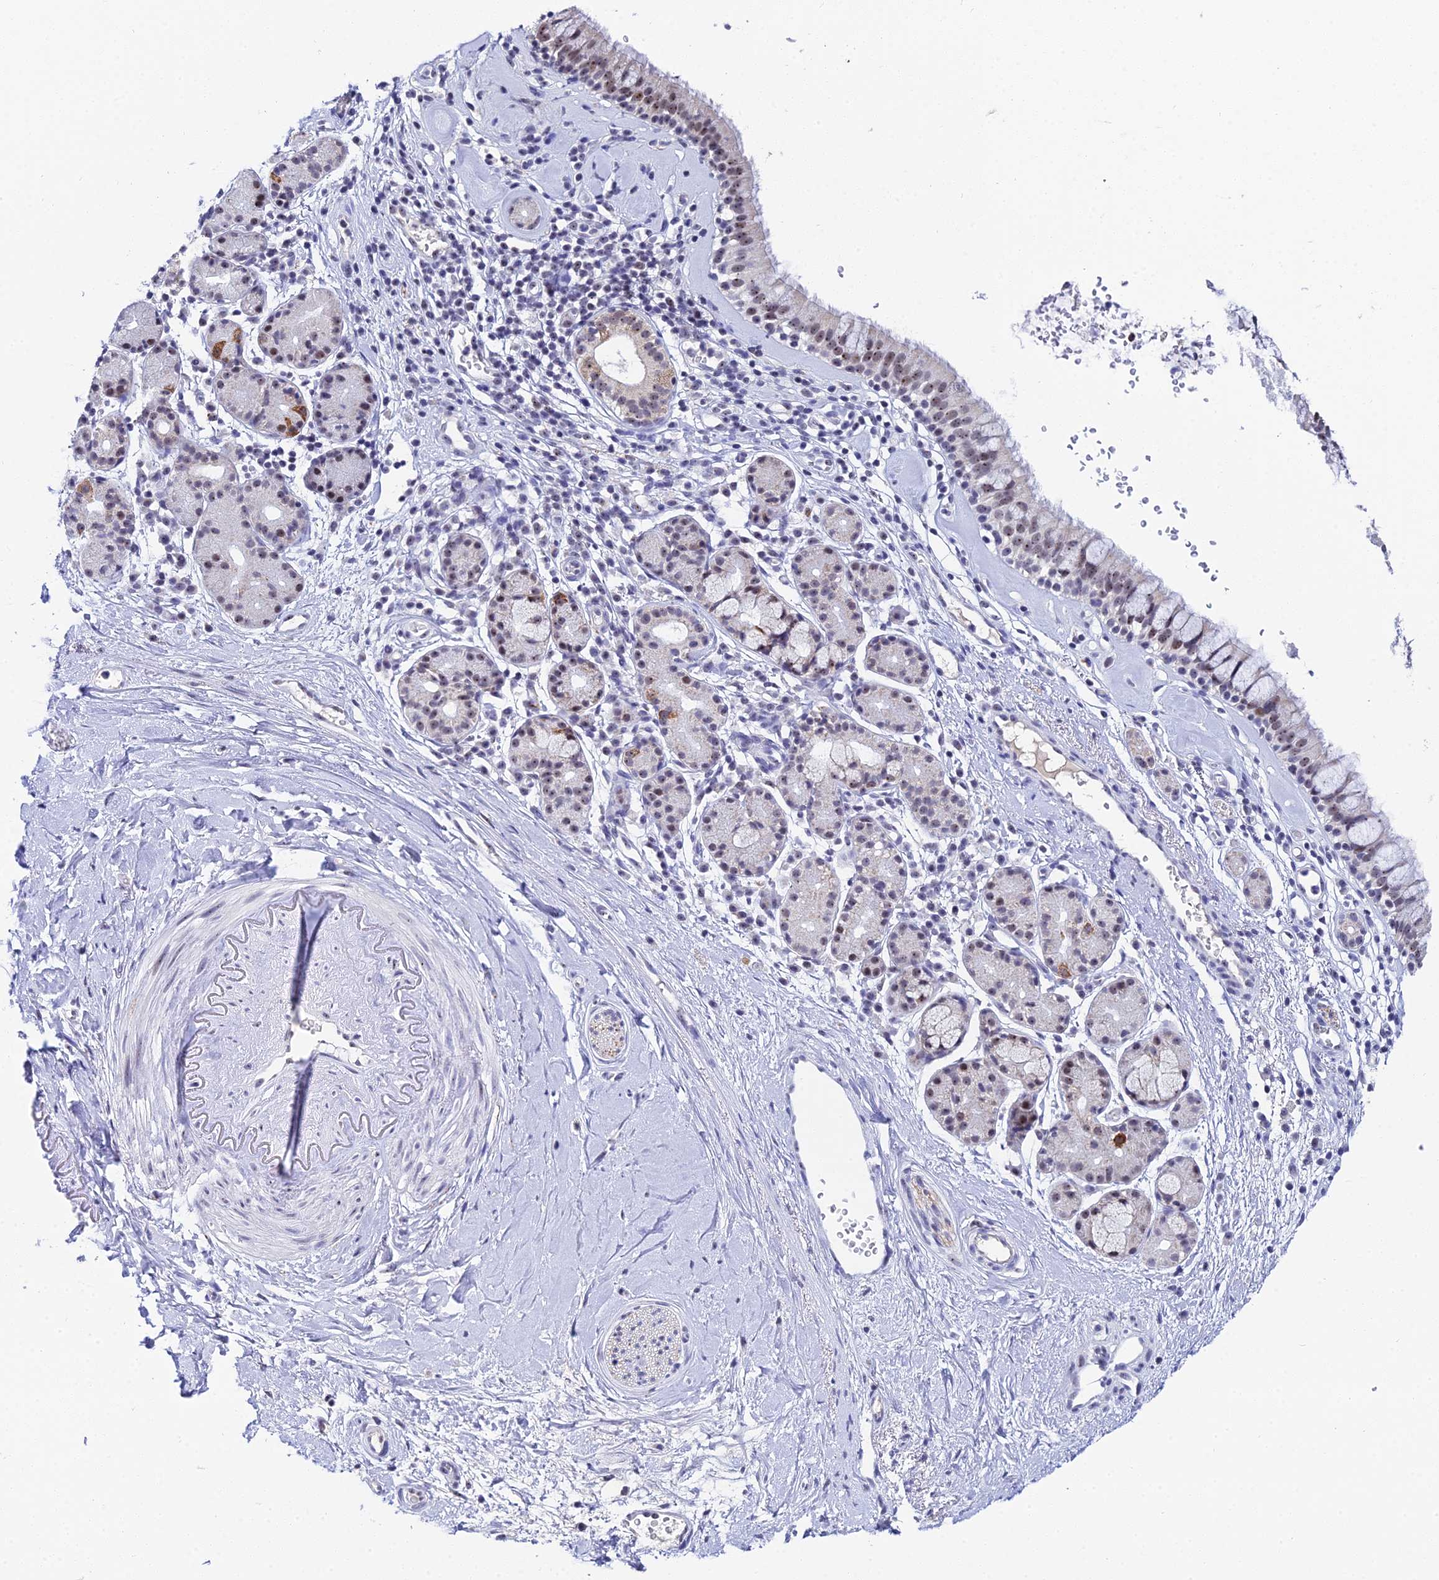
{"staining": {"intensity": "moderate", "quantity": "25%-75%", "location": "nuclear"}, "tissue": "nasopharynx", "cell_type": "Respiratory epithelial cells", "image_type": "normal", "snomed": [{"axis": "morphology", "description": "Normal tissue, NOS"}, {"axis": "topography", "description": "Nasopharynx"}], "caption": "A brown stain shows moderate nuclear positivity of a protein in respiratory epithelial cells of benign human nasopharynx. Using DAB (3,3'-diaminobenzidine) (brown) and hematoxylin (blue) stains, captured at high magnification using brightfield microscopy.", "gene": "PLPP4", "patient": {"sex": "male", "age": 82}}